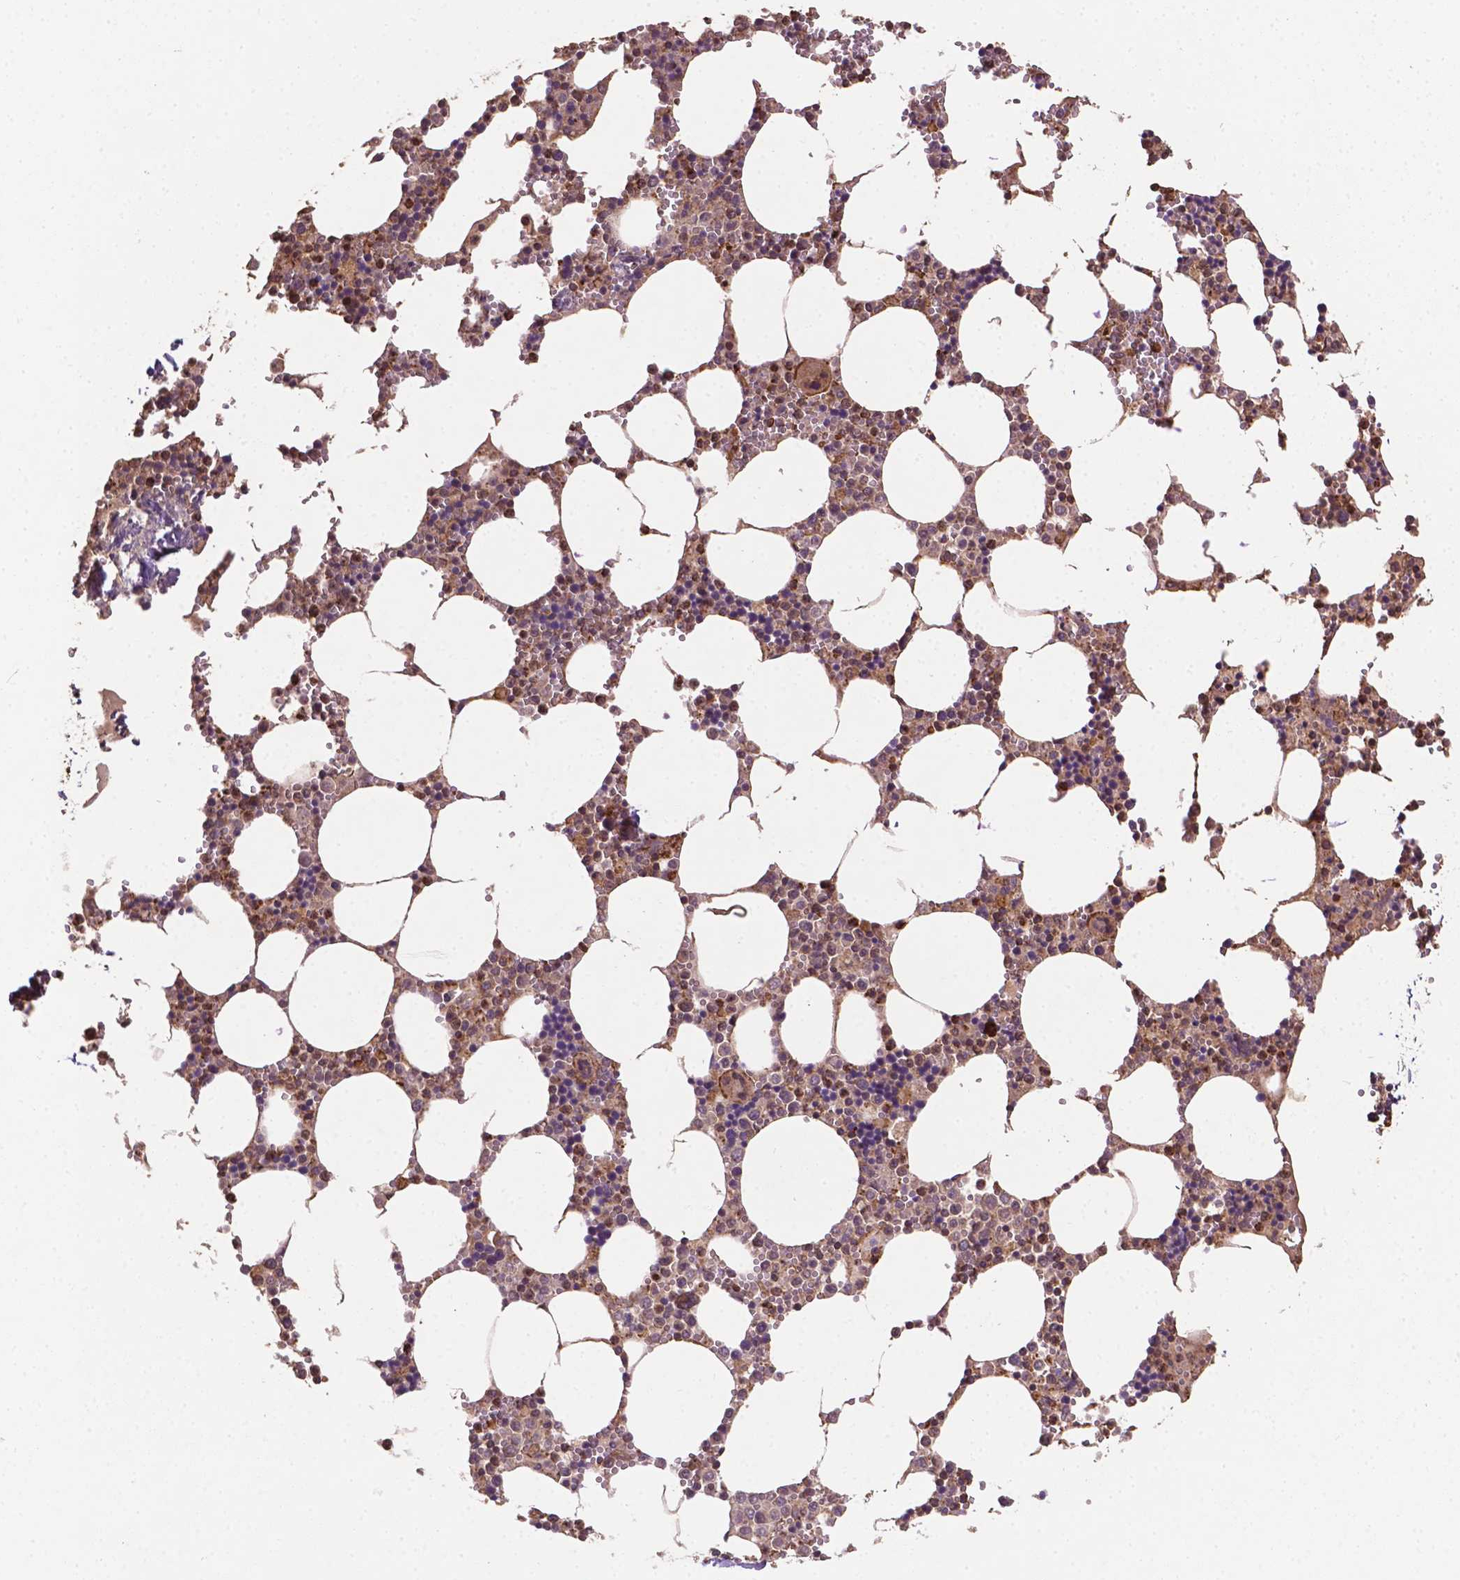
{"staining": {"intensity": "moderate", "quantity": ">75%", "location": "cytoplasmic/membranous,nuclear"}, "tissue": "bone marrow", "cell_type": "Hematopoietic cells", "image_type": "normal", "snomed": [{"axis": "morphology", "description": "Normal tissue, NOS"}, {"axis": "topography", "description": "Bone marrow"}], "caption": "This is a histology image of IHC staining of unremarkable bone marrow, which shows moderate positivity in the cytoplasmic/membranous,nuclear of hematopoietic cells.", "gene": "ZMYND19", "patient": {"sex": "male", "age": 54}}